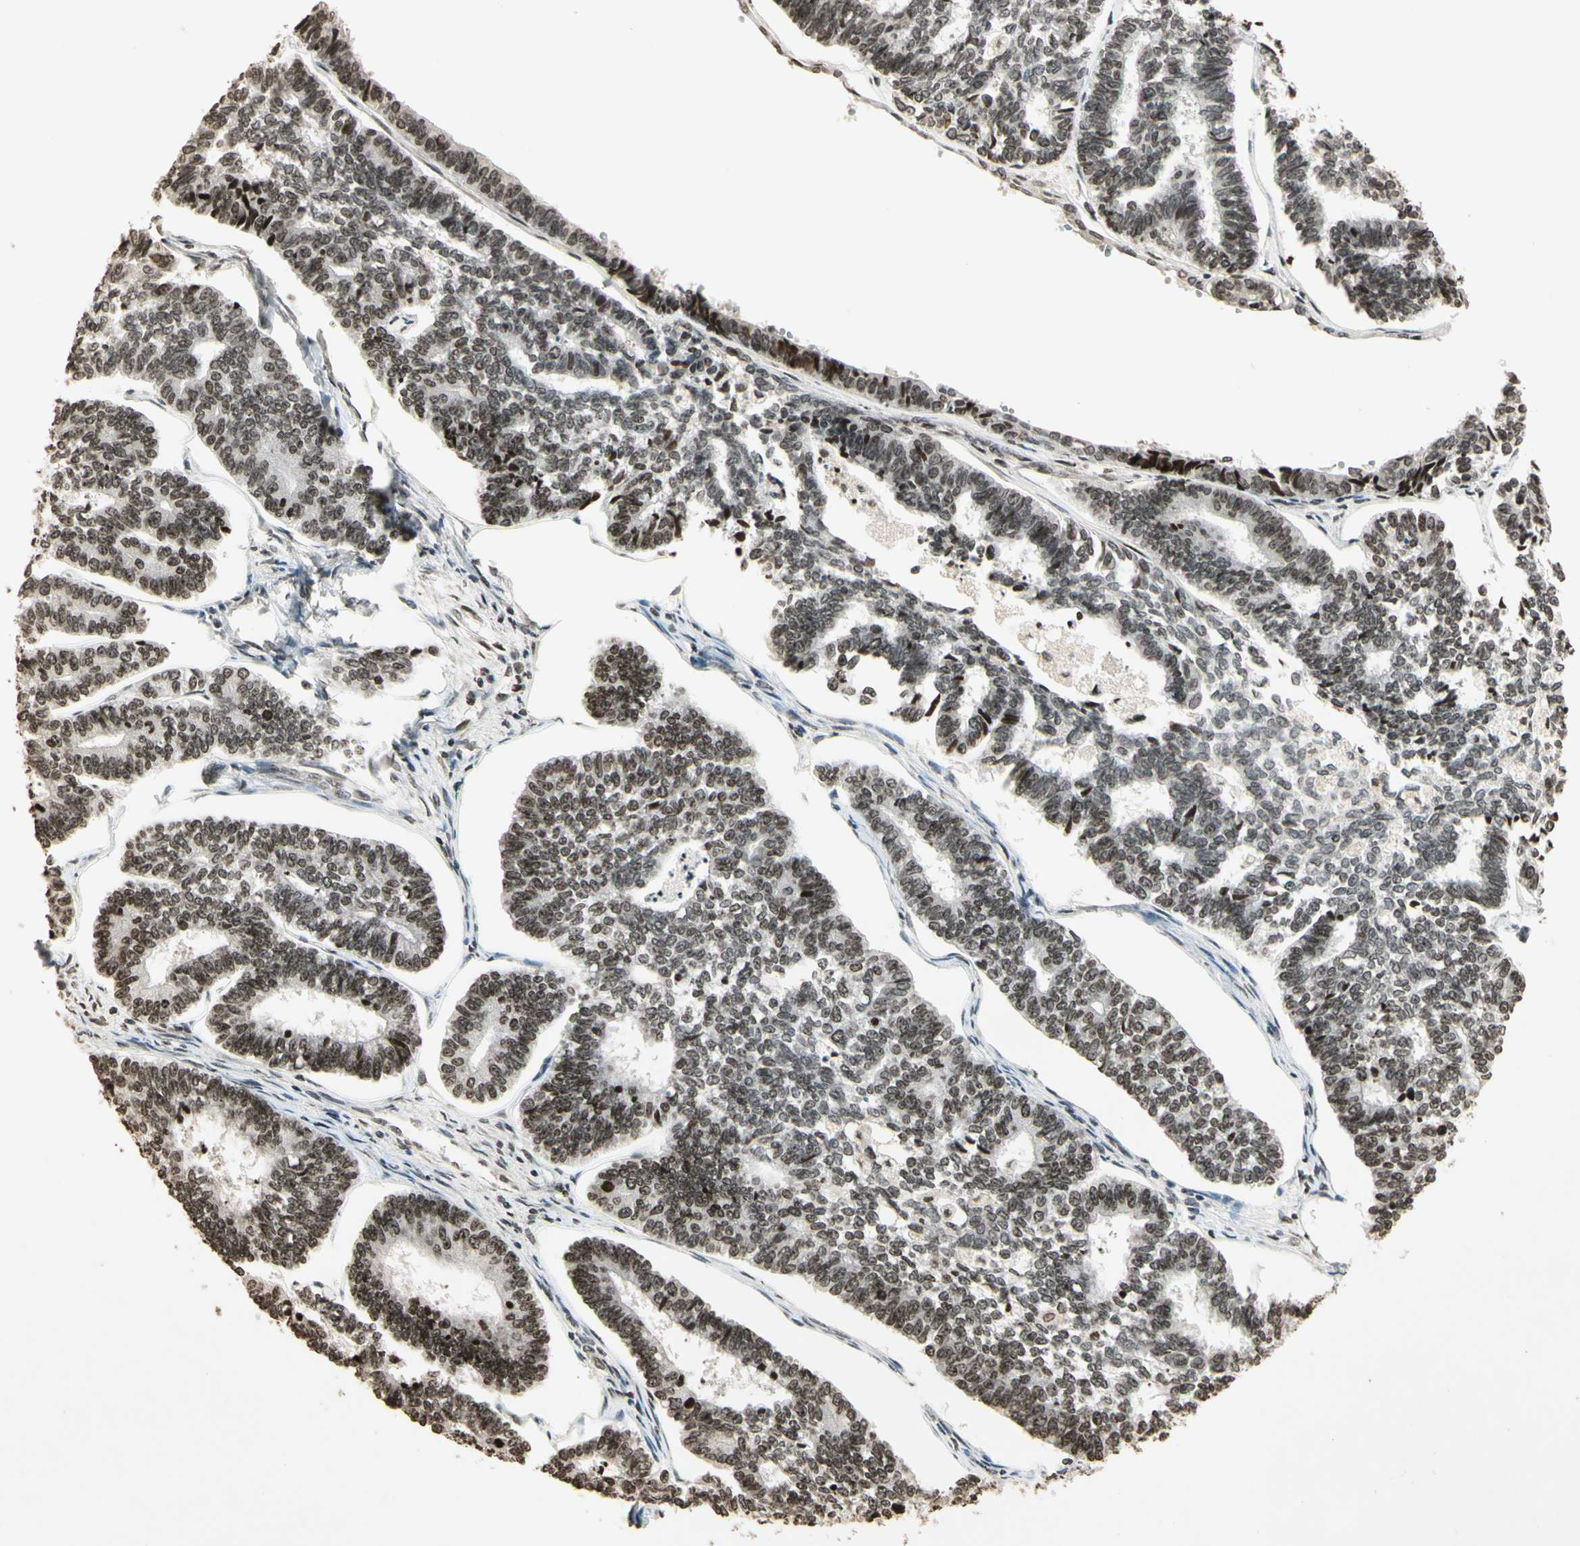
{"staining": {"intensity": "weak", "quantity": "25%-75%", "location": "nuclear"}, "tissue": "endometrial cancer", "cell_type": "Tumor cells", "image_type": "cancer", "snomed": [{"axis": "morphology", "description": "Adenocarcinoma, NOS"}, {"axis": "topography", "description": "Endometrium"}], "caption": "IHC staining of endometrial cancer, which exhibits low levels of weak nuclear expression in about 25%-75% of tumor cells indicating weak nuclear protein expression. The staining was performed using DAB (3,3'-diaminobenzidine) (brown) for protein detection and nuclei were counterstained in hematoxylin (blue).", "gene": "TOP1", "patient": {"sex": "female", "age": 70}}